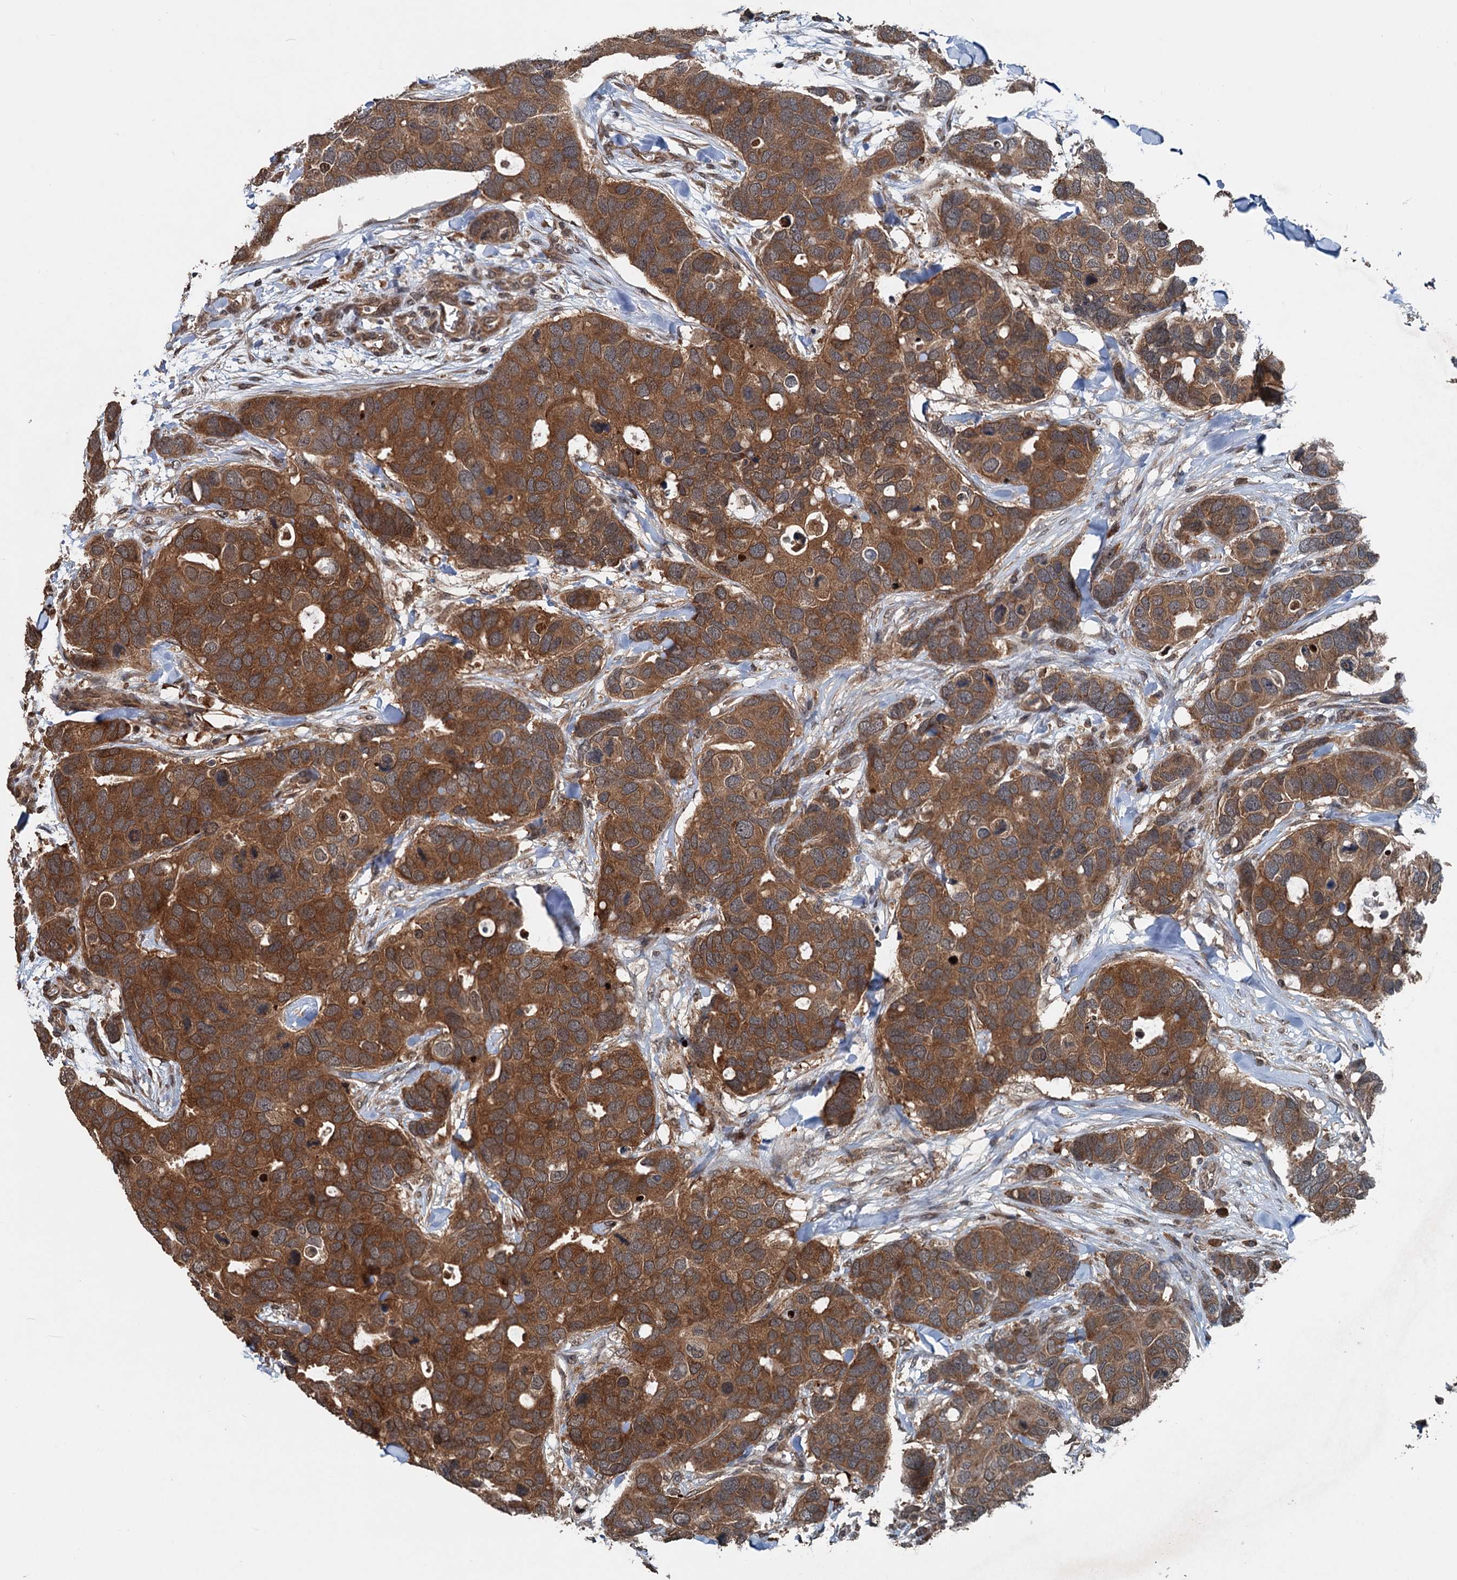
{"staining": {"intensity": "strong", "quantity": ">75%", "location": "cytoplasmic/membranous"}, "tissue": "breast cancer", "cell_type": "Tumor cells", "image_type": "cancer", "snomed": [{"axis": "morphology", "description": "Duct carcinoma"}, {"axis": "topography", "description": "Breast"}], "caption": "The immunohistochemical stain labels strong cytoplasmic/membranous positivity in tumor cells of breast cancer (intraductal carcinoma) tissue. (Stains: DAB in brown, nuclei in blue, Microscopy: brightfield microscopy at high magnification).", "gene": "N4BP2L2", "patient": {"sex": "female", "age": 83}}